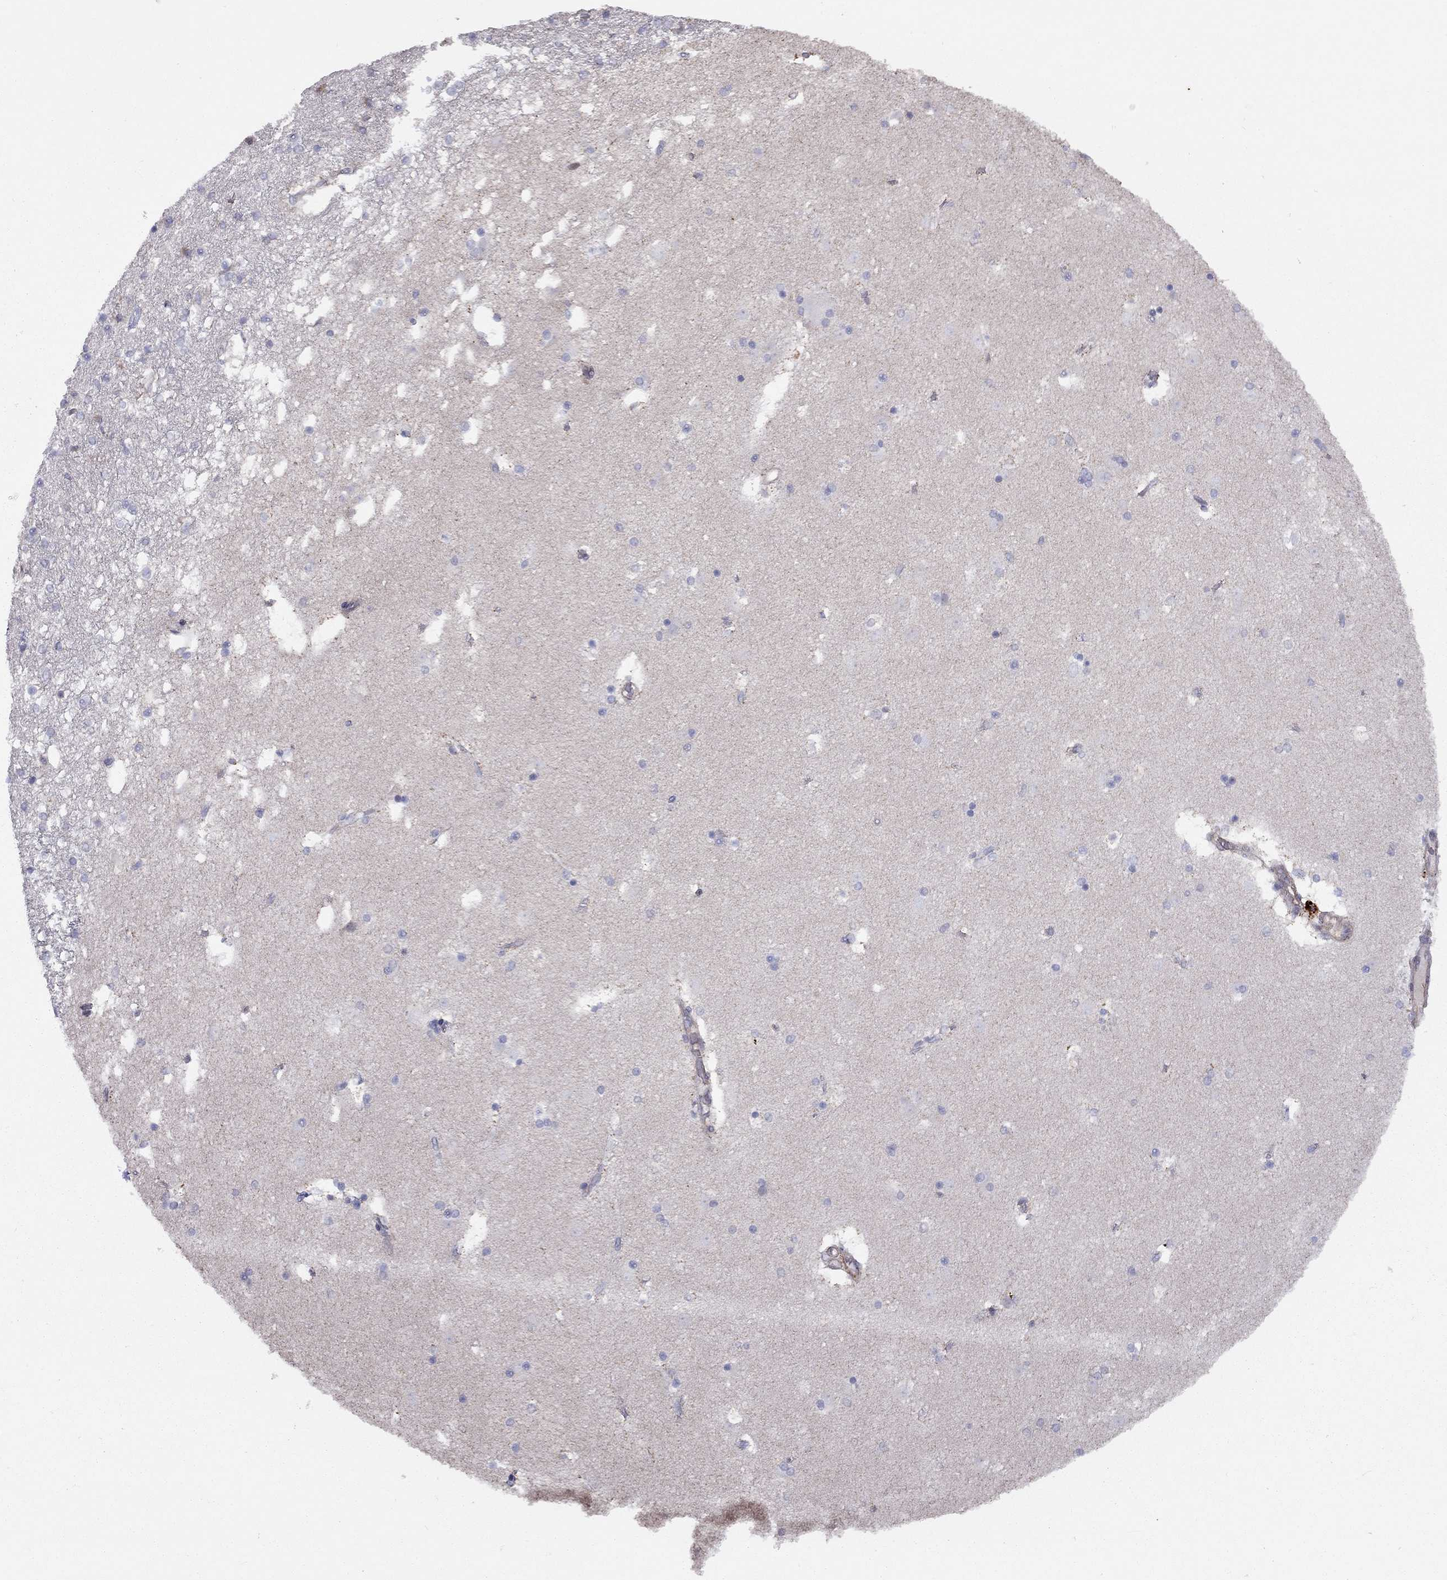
{"staining": {"intensity": "negative", "quantity": "none", "location": "none"}, "tissue": "caudate", "cell_type": "Glial cells", "image_type": "normal", "snomed": [{"axis": "morphology", "description": "Normal tissue, NOS"}, {"axis": "topography", "description": "Lateral ventricle wall"}], "caption": "This is an immunohistochemistry (IHC) image of normal human caudate. There is no positivity in glial cells.", "gene": "SYTL2", "patient": {"sex": "male", "age": 51}}